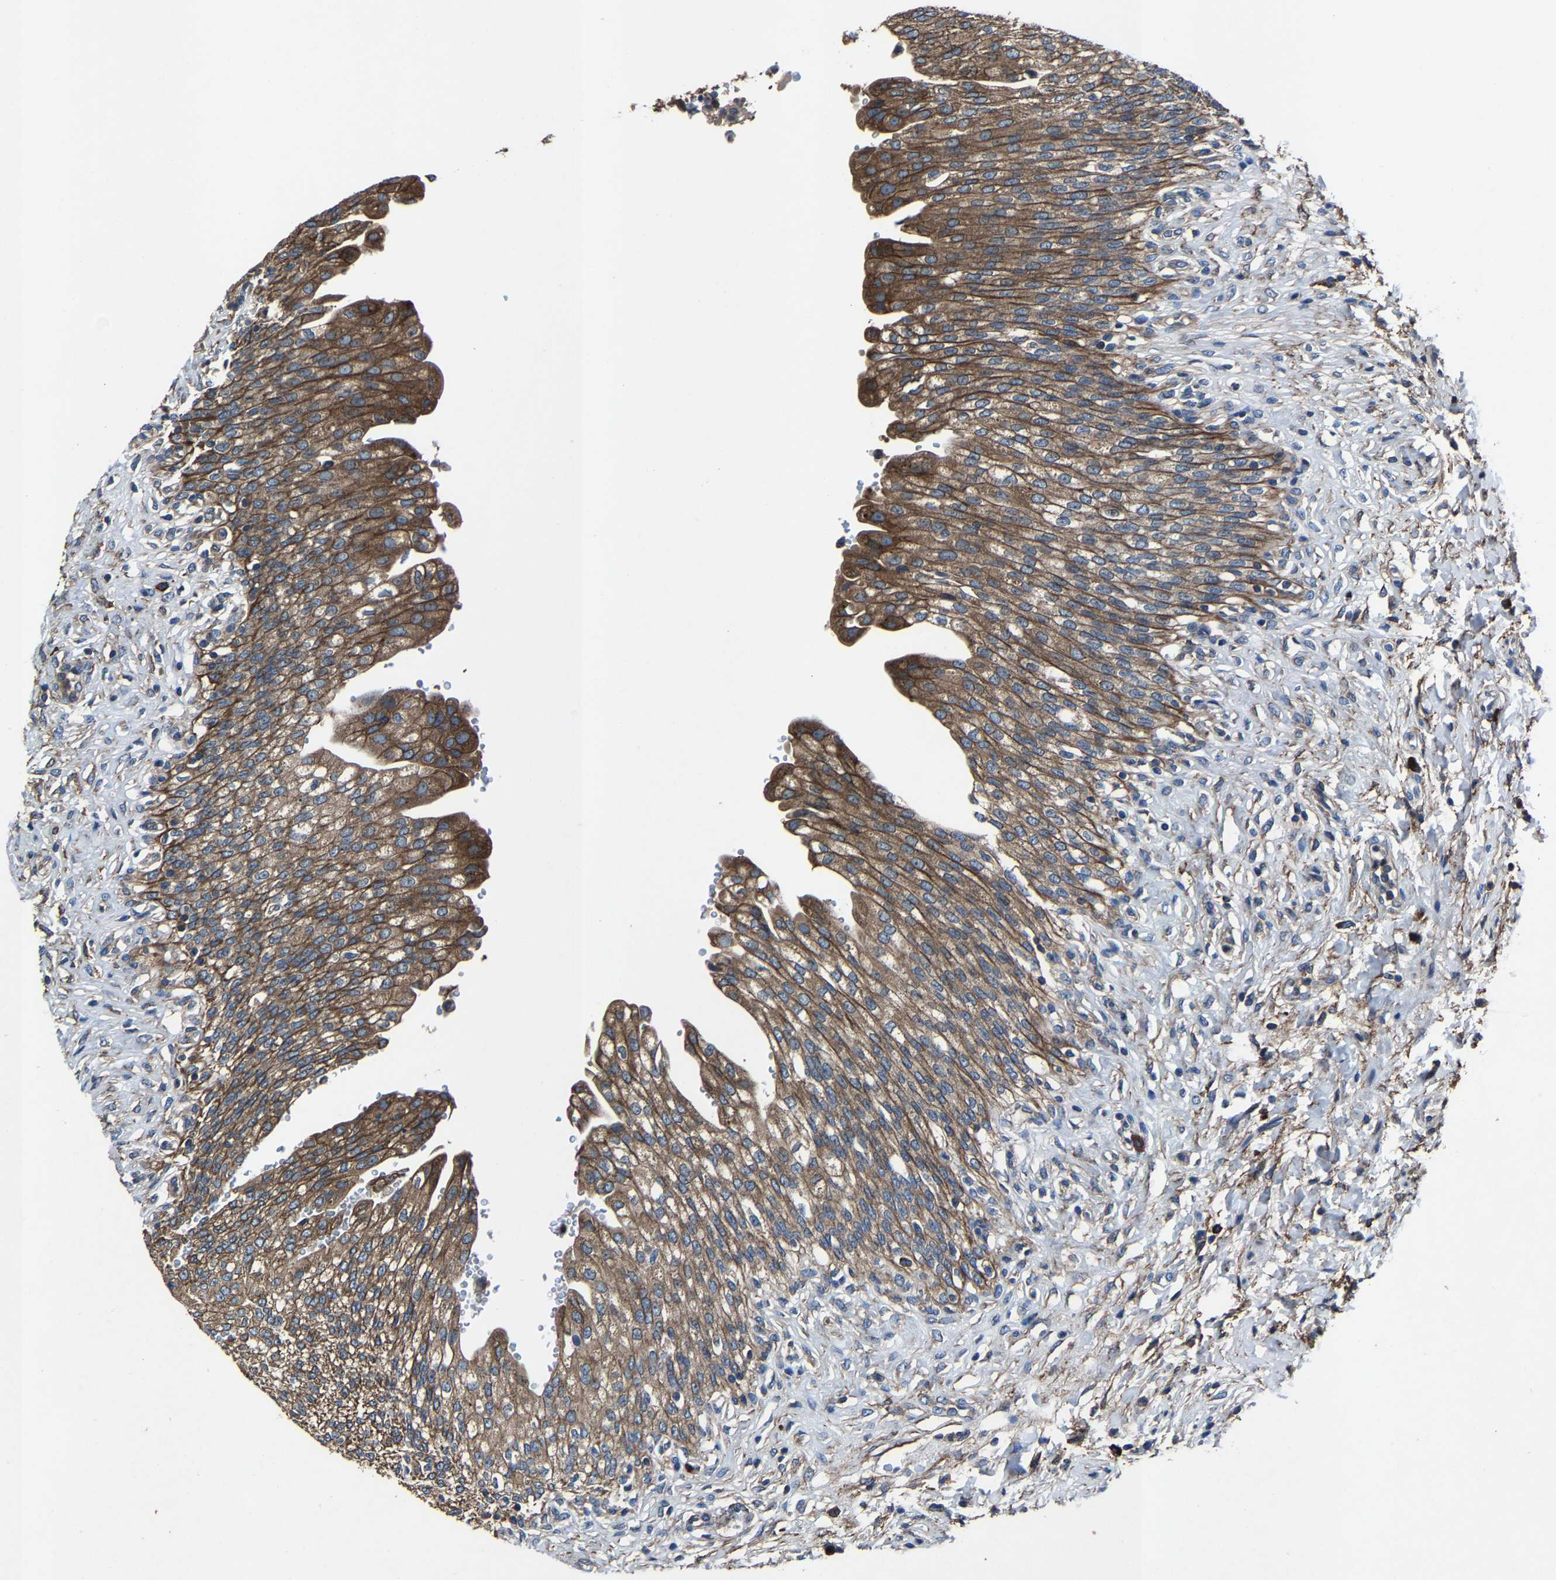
{"staining": {"intensity": "moderate", "quantity": ">75%", "location": "cytoplasmic/membranous"}, "tissue": "urinary bladder", "cell_type": "Urothelial cells", "image_type": "normal", "snomed": [{"axis": "morphology", "description": "Urothelial carcinoma, High grade"}, {"axis": "topography", "description": "Urinary bladder"}], "caption": "This photomicrograph displays immunohistochemistry (IHC) staining of normal urinary bladder, with medium moderate cytoplasmic/membranous positivity in about >75% of urothelial cells.", "gene": "KIAA1958", "patient": {"sex": "male", "age": 46}}